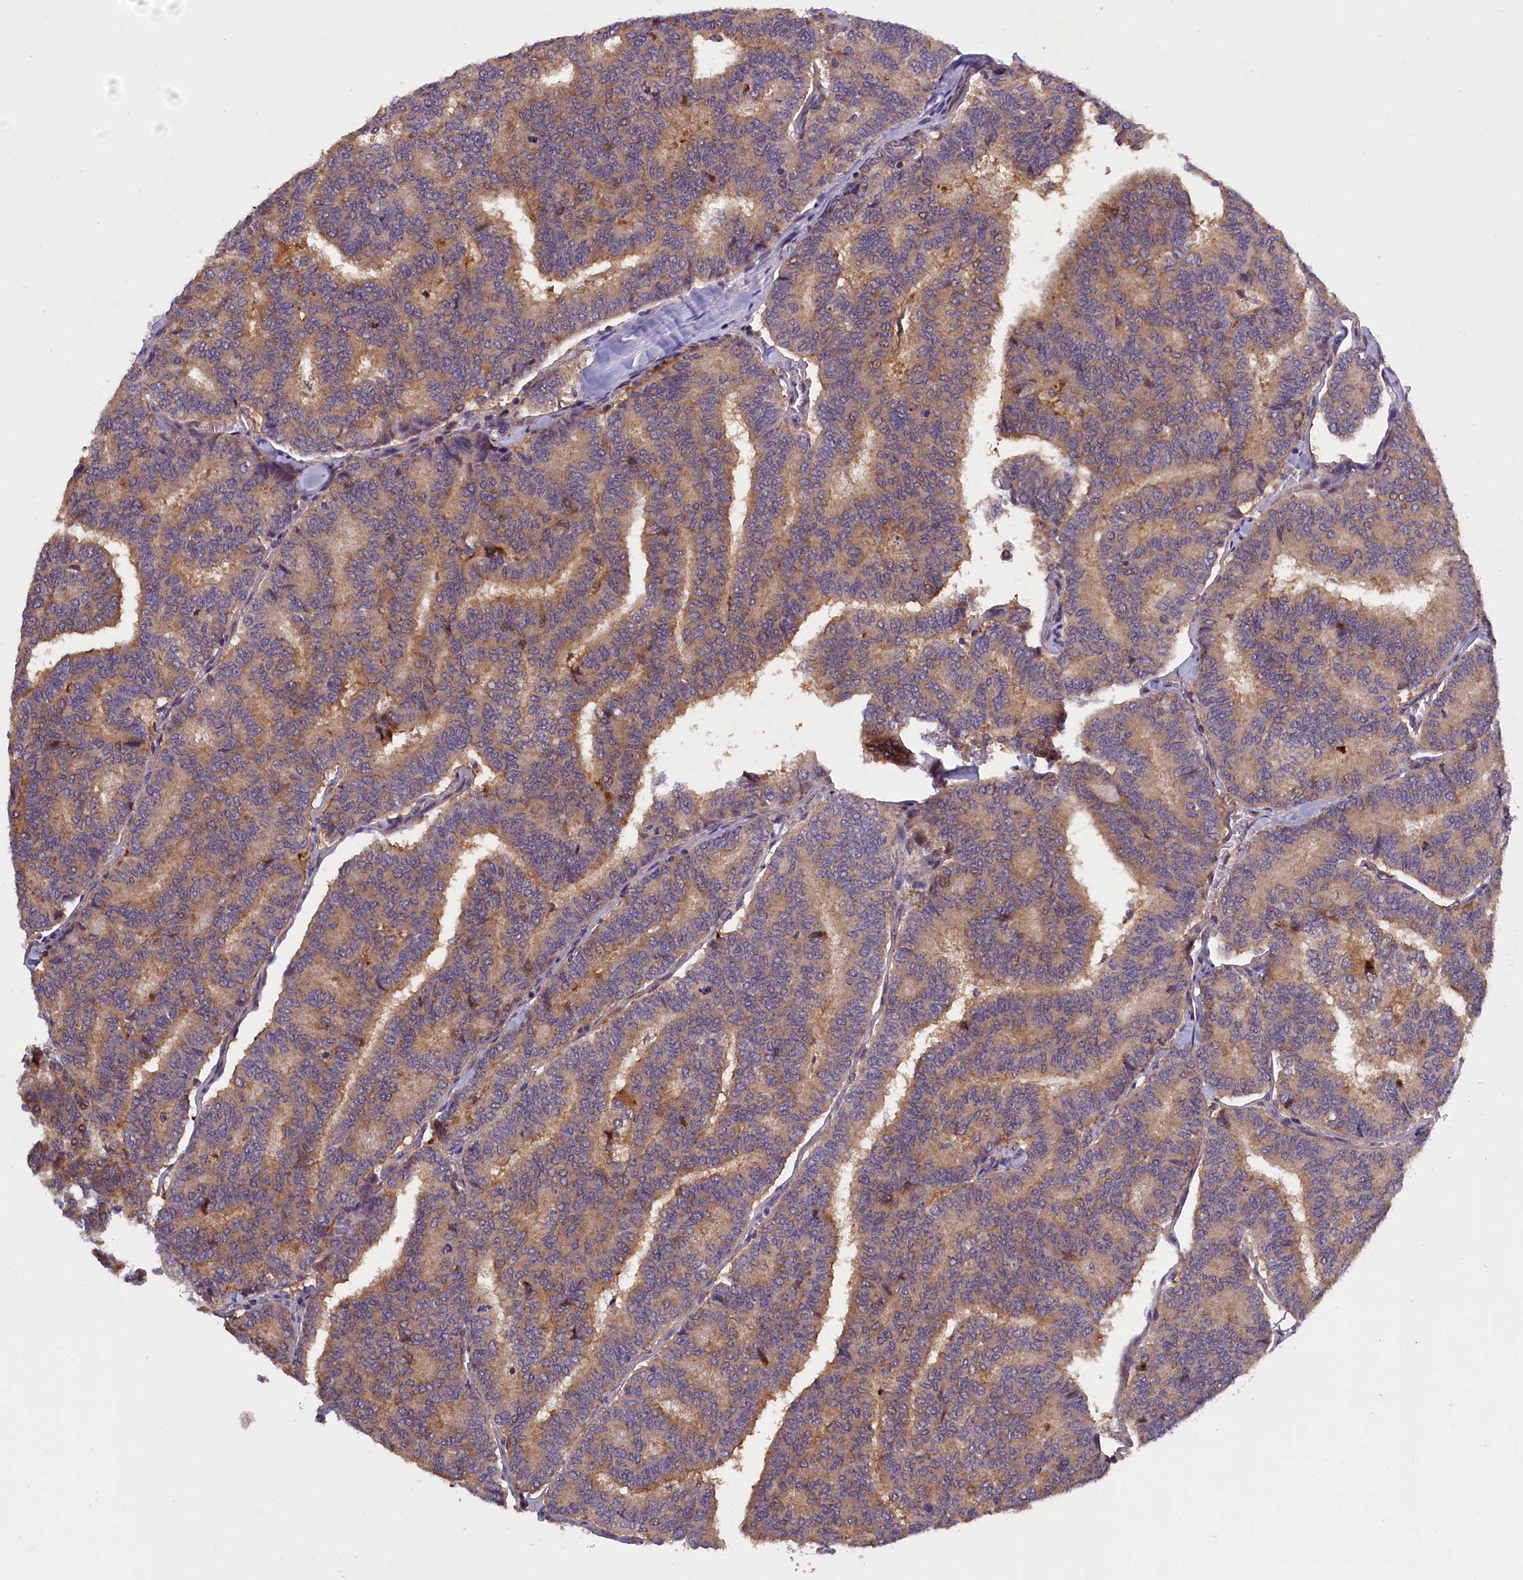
{"staining": {"intensity": "moderate", "quantity": ">75%", "location": "cytoplasmic/membranous"}, "tissue": "thyroid cancer", "cell_type": "Tumor cells", "image_type": "cancer", "snomed": [{"axis": "morphology", "description": "Papillary adenocarcinoma, NOS"}, {"axis": "topography", "description": "Thyroid gland"}], "caption": "Immunohistochemical staining of human thyroid papillary adenocarcinoma reveals medium levels of moderate cytoplasmic/membranous protein positivity in approximately >75% of tumor cells.", "gene": "NAIP", "patient": {"sex": "female", "age": 35}}